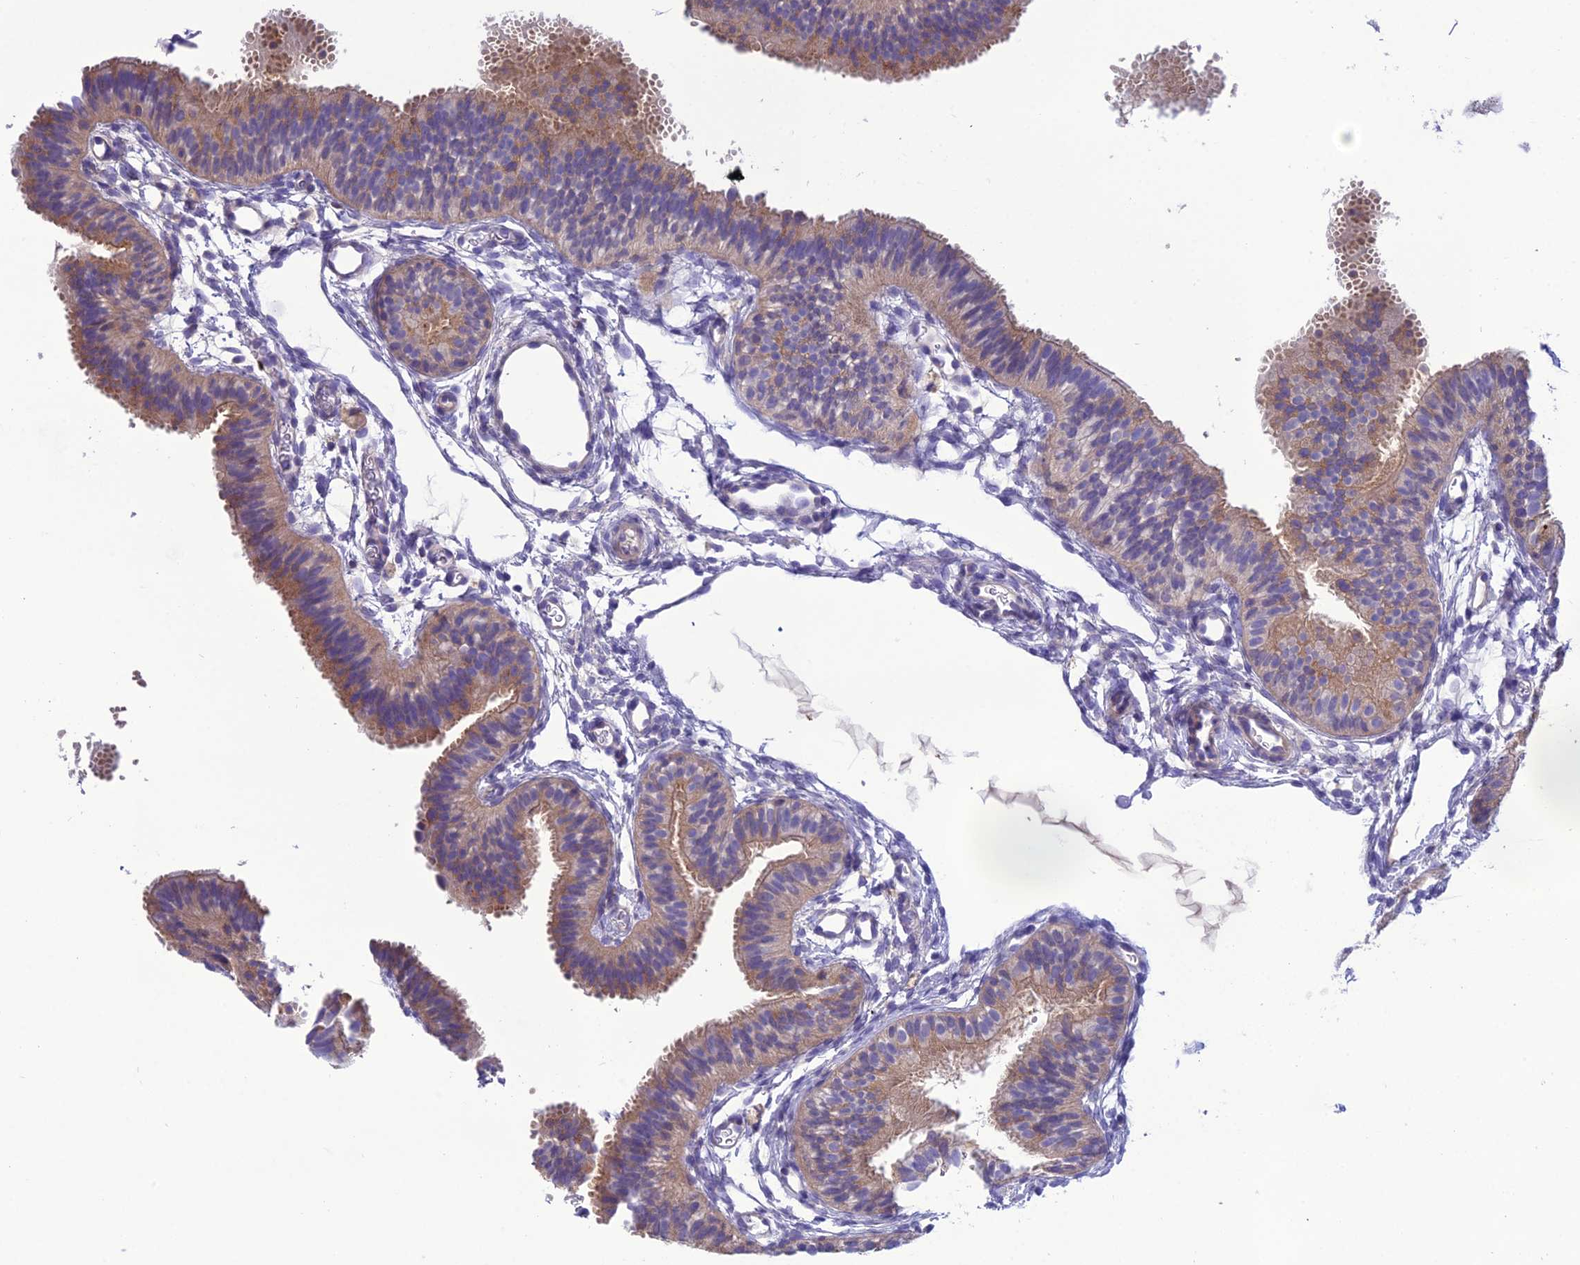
{"staining": {"intensity": "moderate", "quantity": "25%-75%", "location": "cytoplasmic/membranous"}, "tissue": "fallopian tube", "cell_type": "Glandular cells", "image_type": "normal", "snomed": [{"axis": "morphology", "description": "Normal tissue, NOS"}, {"axis": "topography", "description": "Fallopian tube"}], "caption": "Immunohistochemistry (DAB) staining of normal fallopian tube shows moderate cytoplasmic/membranous protein expression in approximately 25%-75% of glandular cells. The staining was performed using DAB, with brown indicating positive protein expression. Nuclei are stained blue with hematoxylin.", "gene": "GDF6", "patient": {"sex": "female", "age": 35}}